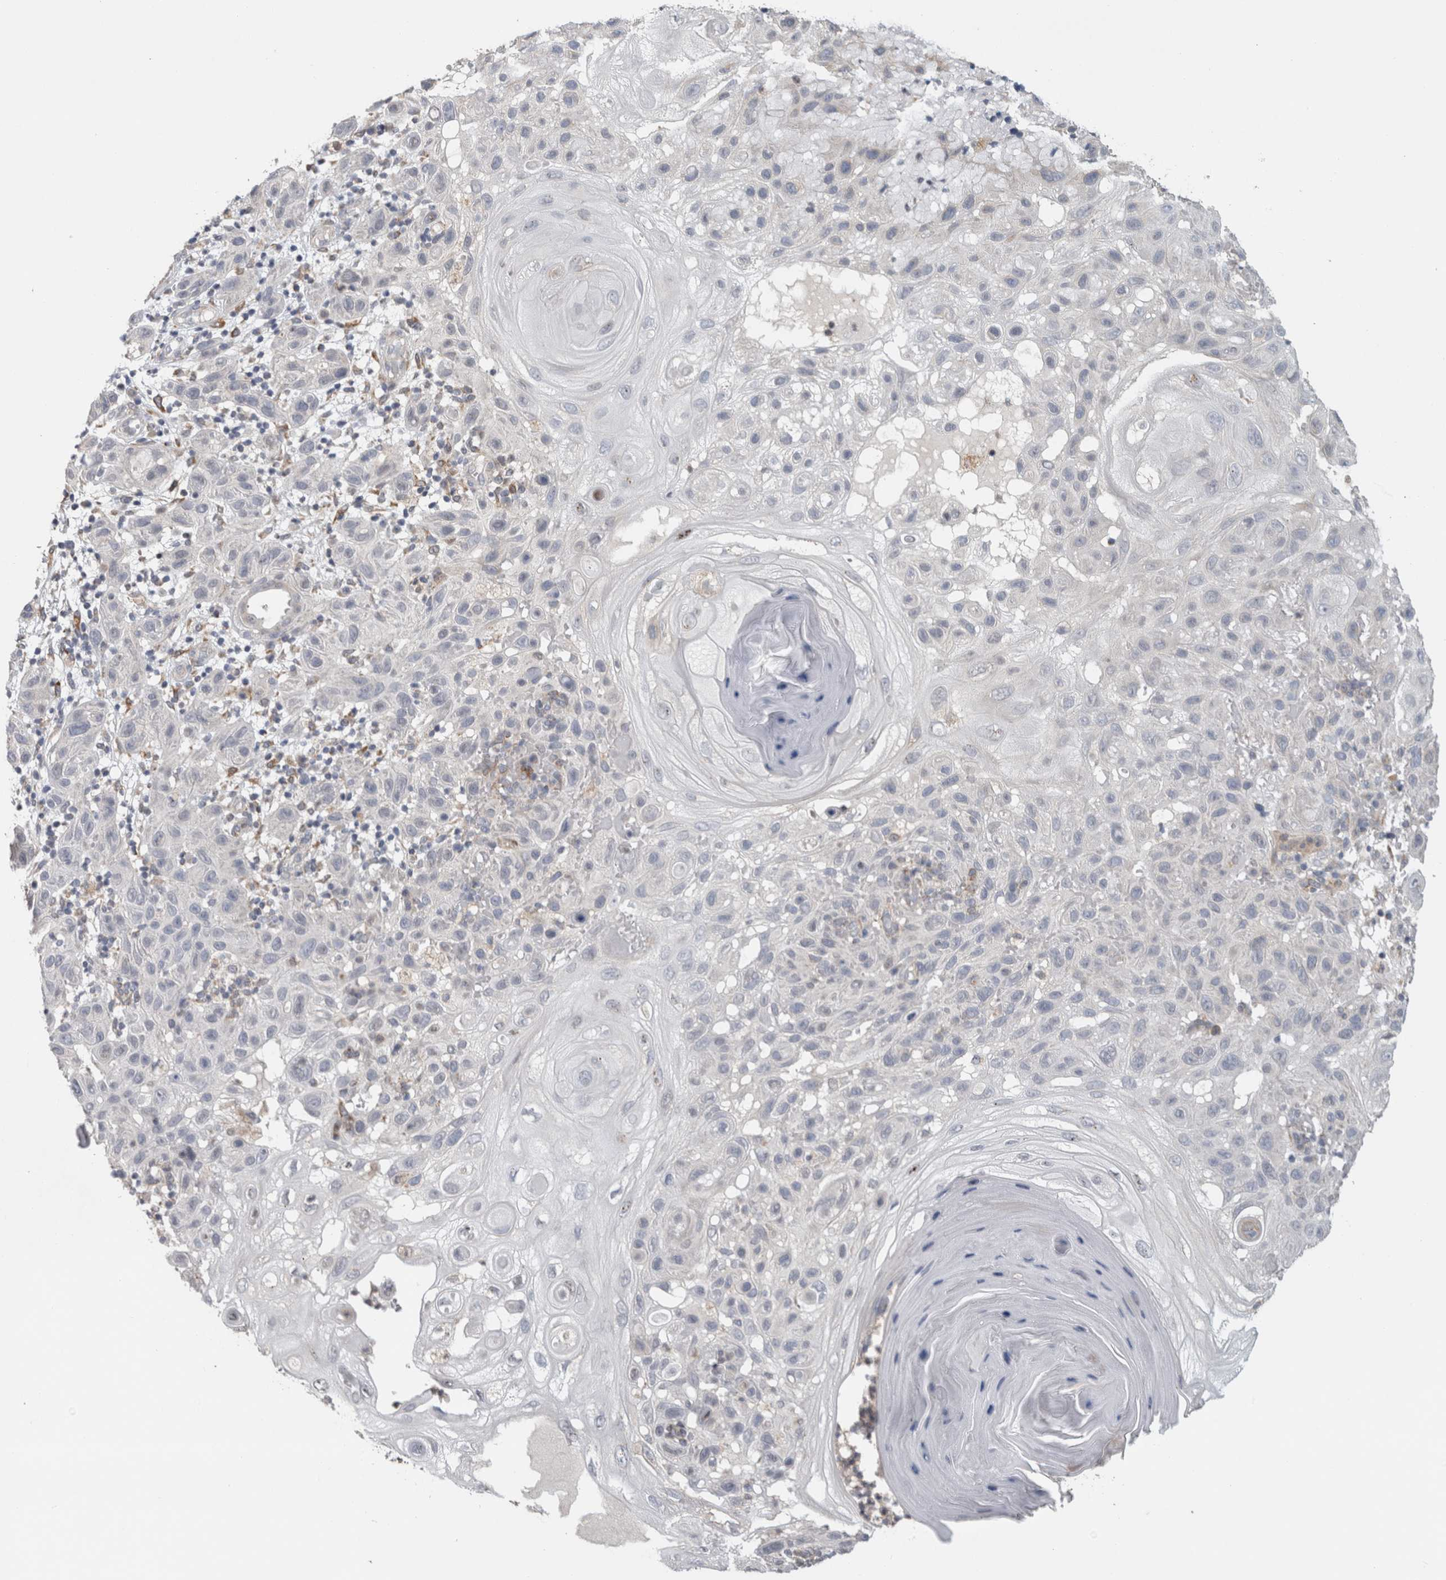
{"staining": {"intensity": "negative", "quantity": "none", "location": "none"}, "tissue": "skin cancer", "cell_type": "Tumor cells", "image_type": "cancer", "snomed": [{"axis": "morphology", "description": "Normal tissue, NOS"}, {"axis": "morphology", "description": "Squamous cell carcinoma, NOS"}, {"axis": "topography", "description": "Skin"}], "caption": "Skin cancer was stained to show a protein in brown. There is no significant expression in tumor cells. (Immunohistochemistry, brightfield microscopy, high magnification).", "gene": "RAB18", "patient": {"sex": "female", "age": 96}}